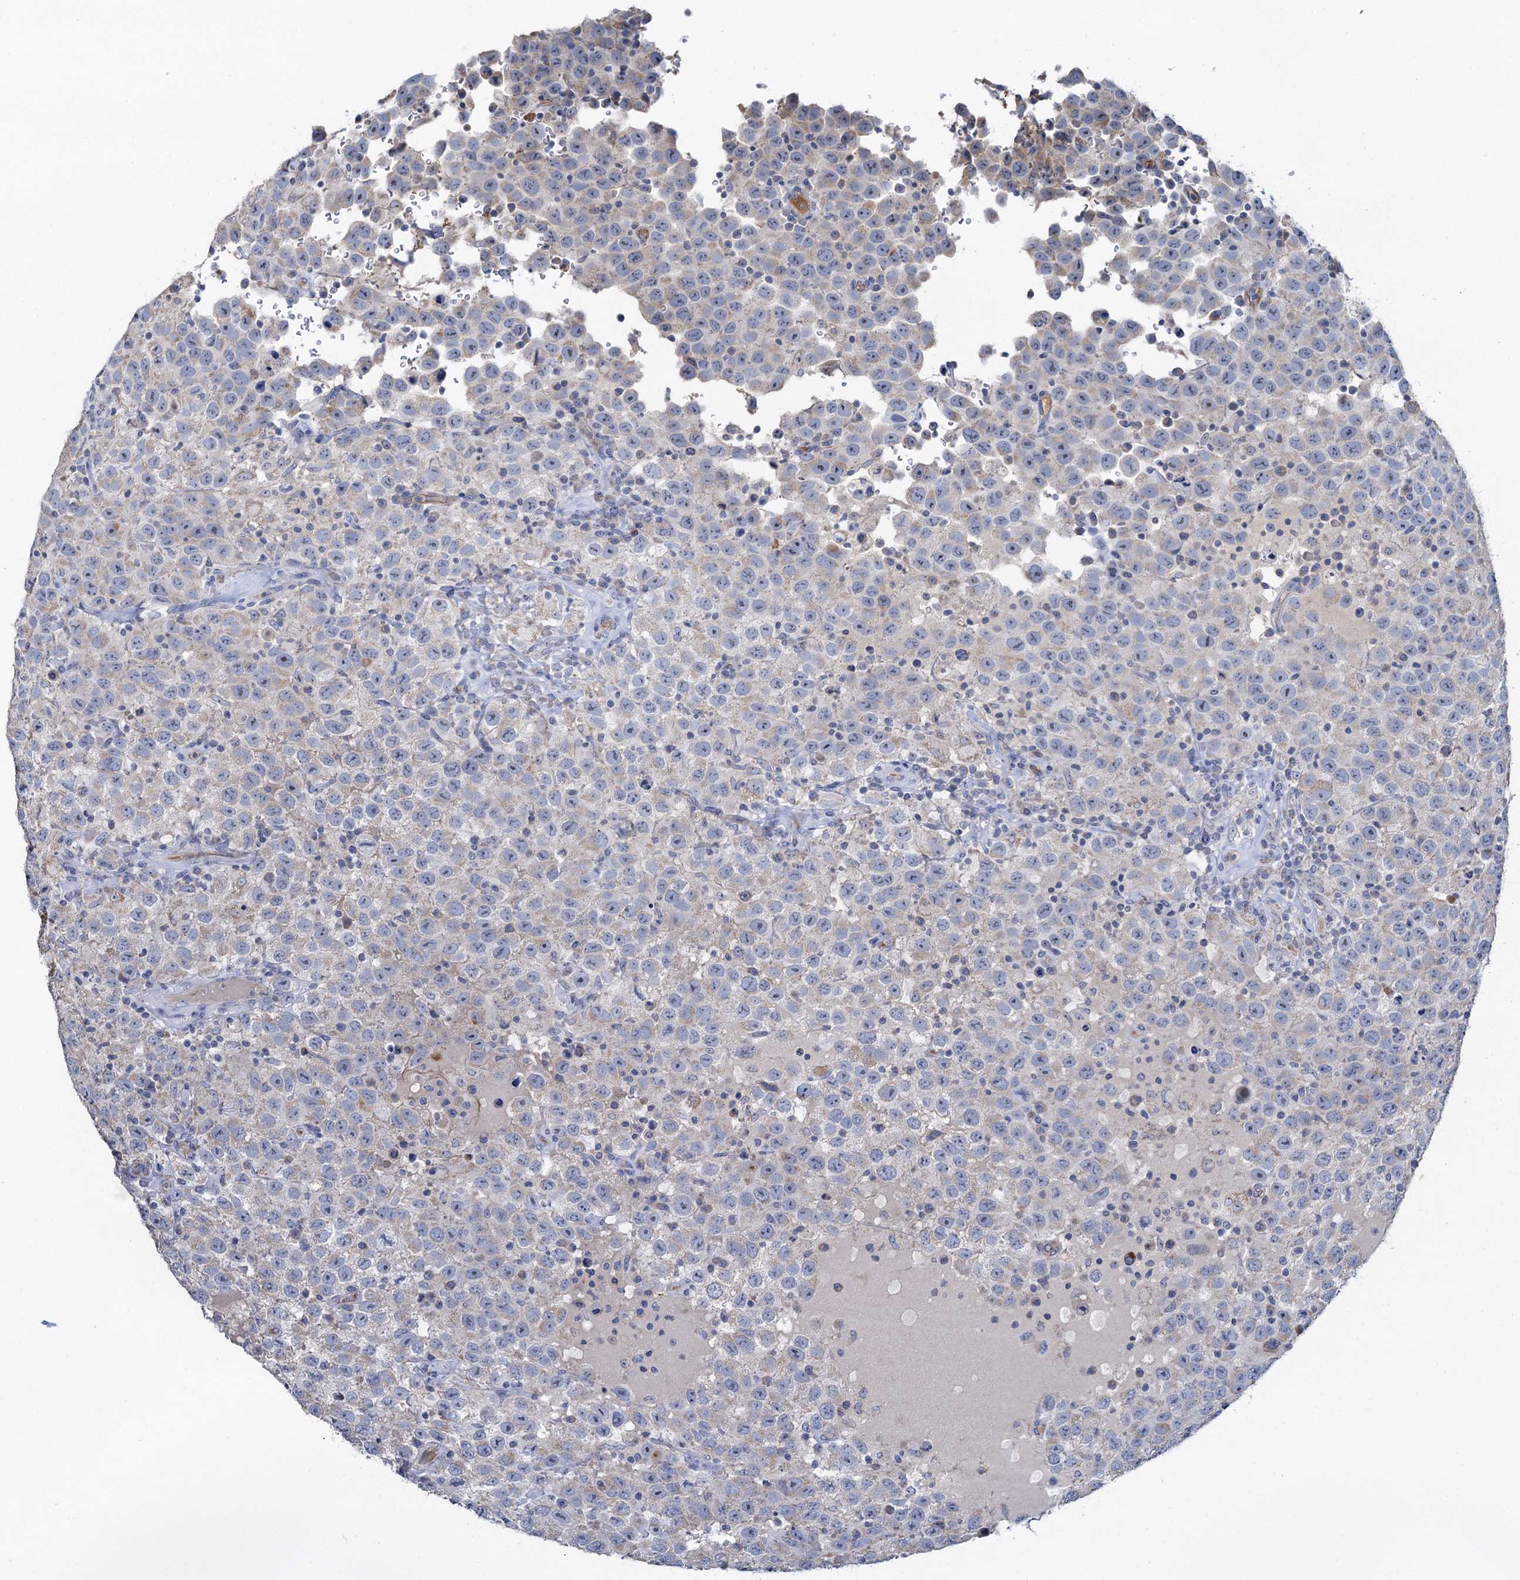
{"staining": {"intensity": "negative", "quantity": "none", "location": "none"}, "tissue": "testis cancer", "cell_type": "Tumor cells", "image_type": "cancer", "snomed": [{"axis": "morphology", "description": "Seminoma, NOS"}, {"axis": "topography", "description": "Testis"}], "caption": "A histopathology image of seminoma (testis) stained for a protein demonstrates no brown staining in tumor cells.", "gene": "PLLP", "patient": {"sex": "male", "age": 41}}